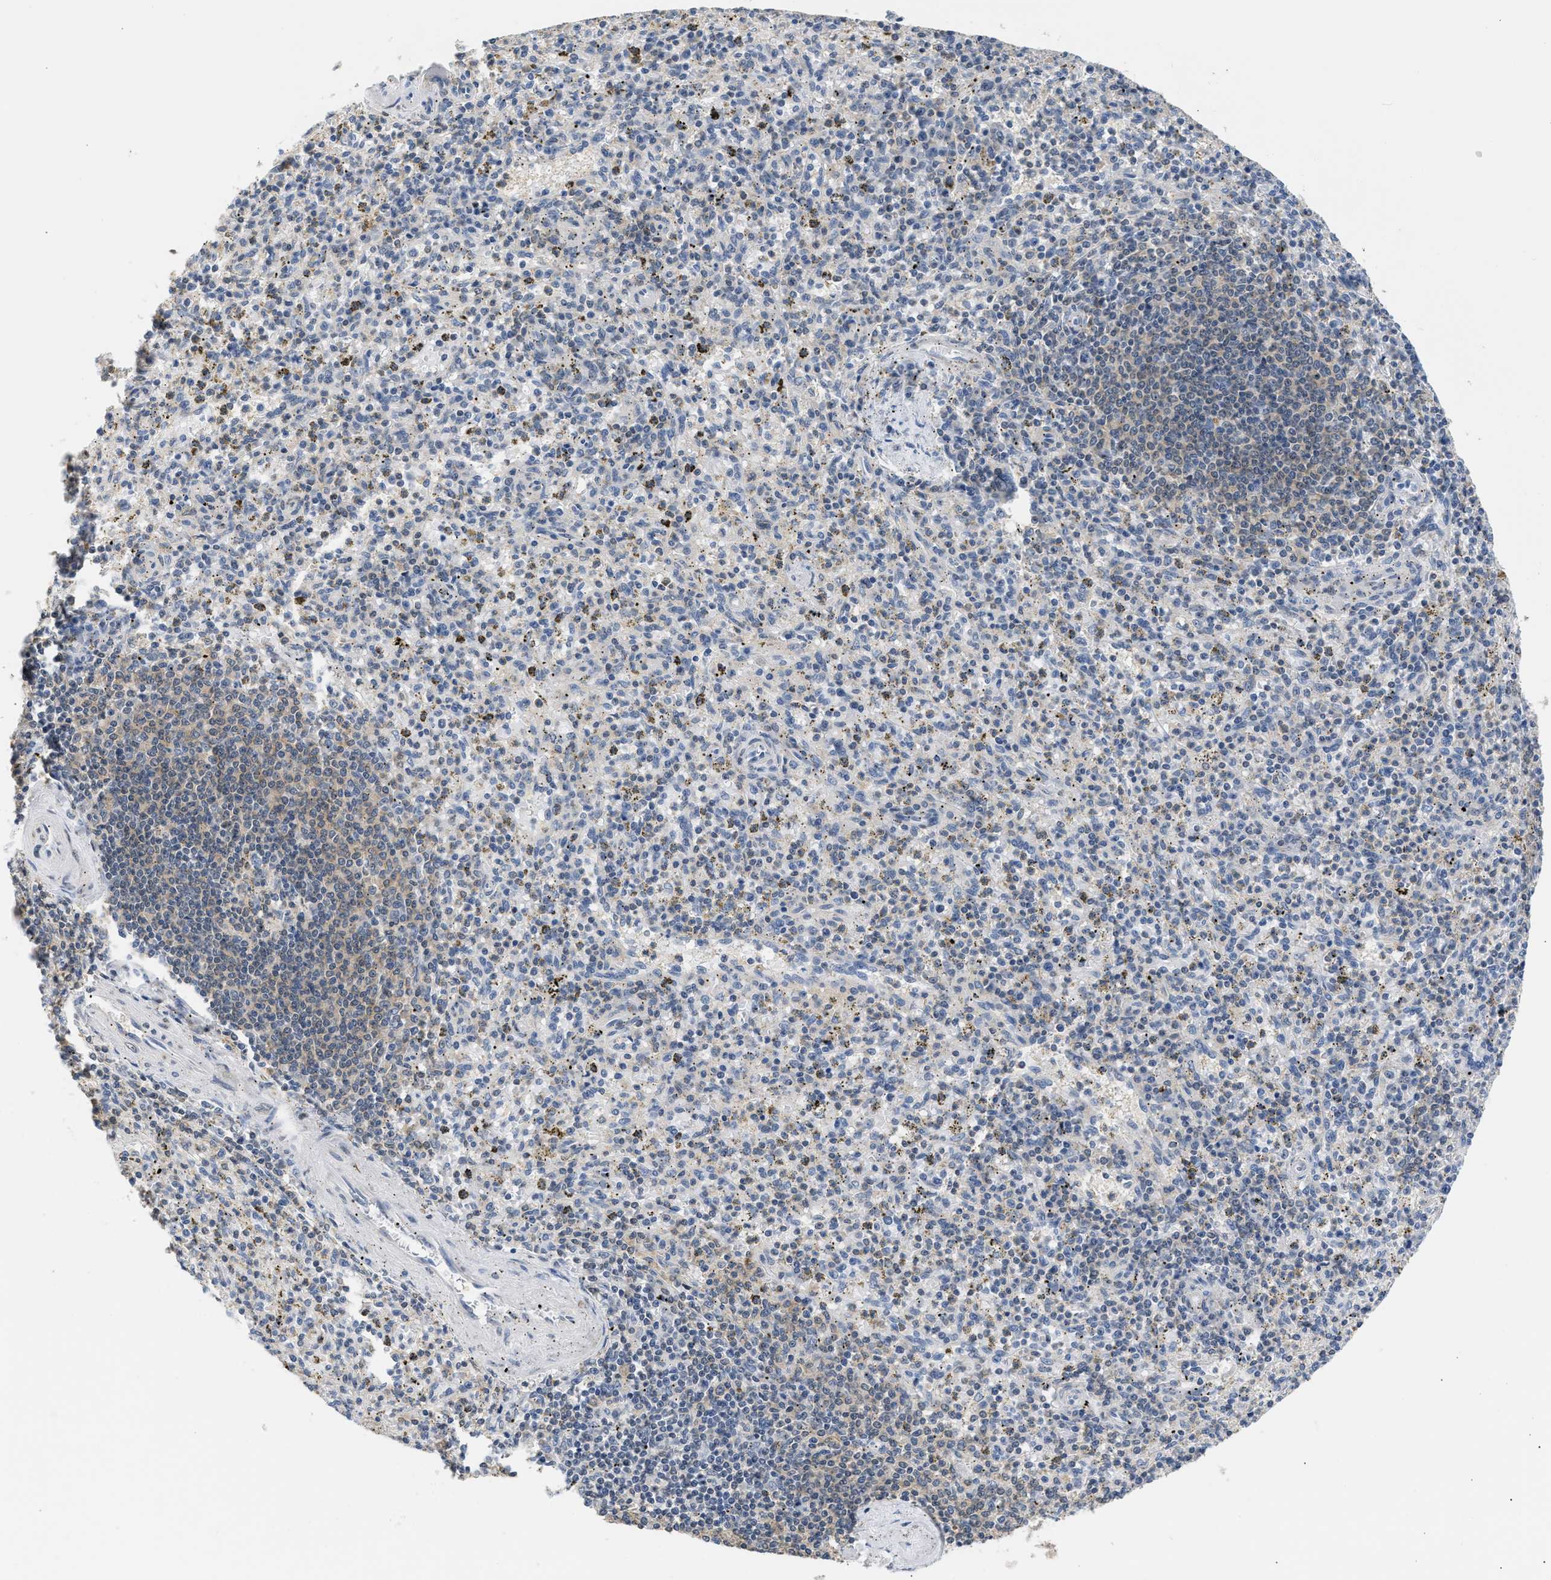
{"staining": {"intensity": "negative", "quantity": "none", "location": "none"}, "tissue": "spleen", "cell_type": "Cells in red pulp", "image_type": "normal", "snomed": [{"axis": "morphology", "description": "Normal tissue, NOS"}, {"axis": "topography", "description": "Spleen"}], "caption": "Human spleen stained for a protein using immunohistochemistry (IHC) reveals no staining in cells in red pulp.", "gene": "PPM1L", "patient": {"sex": "male", "age": 72}}